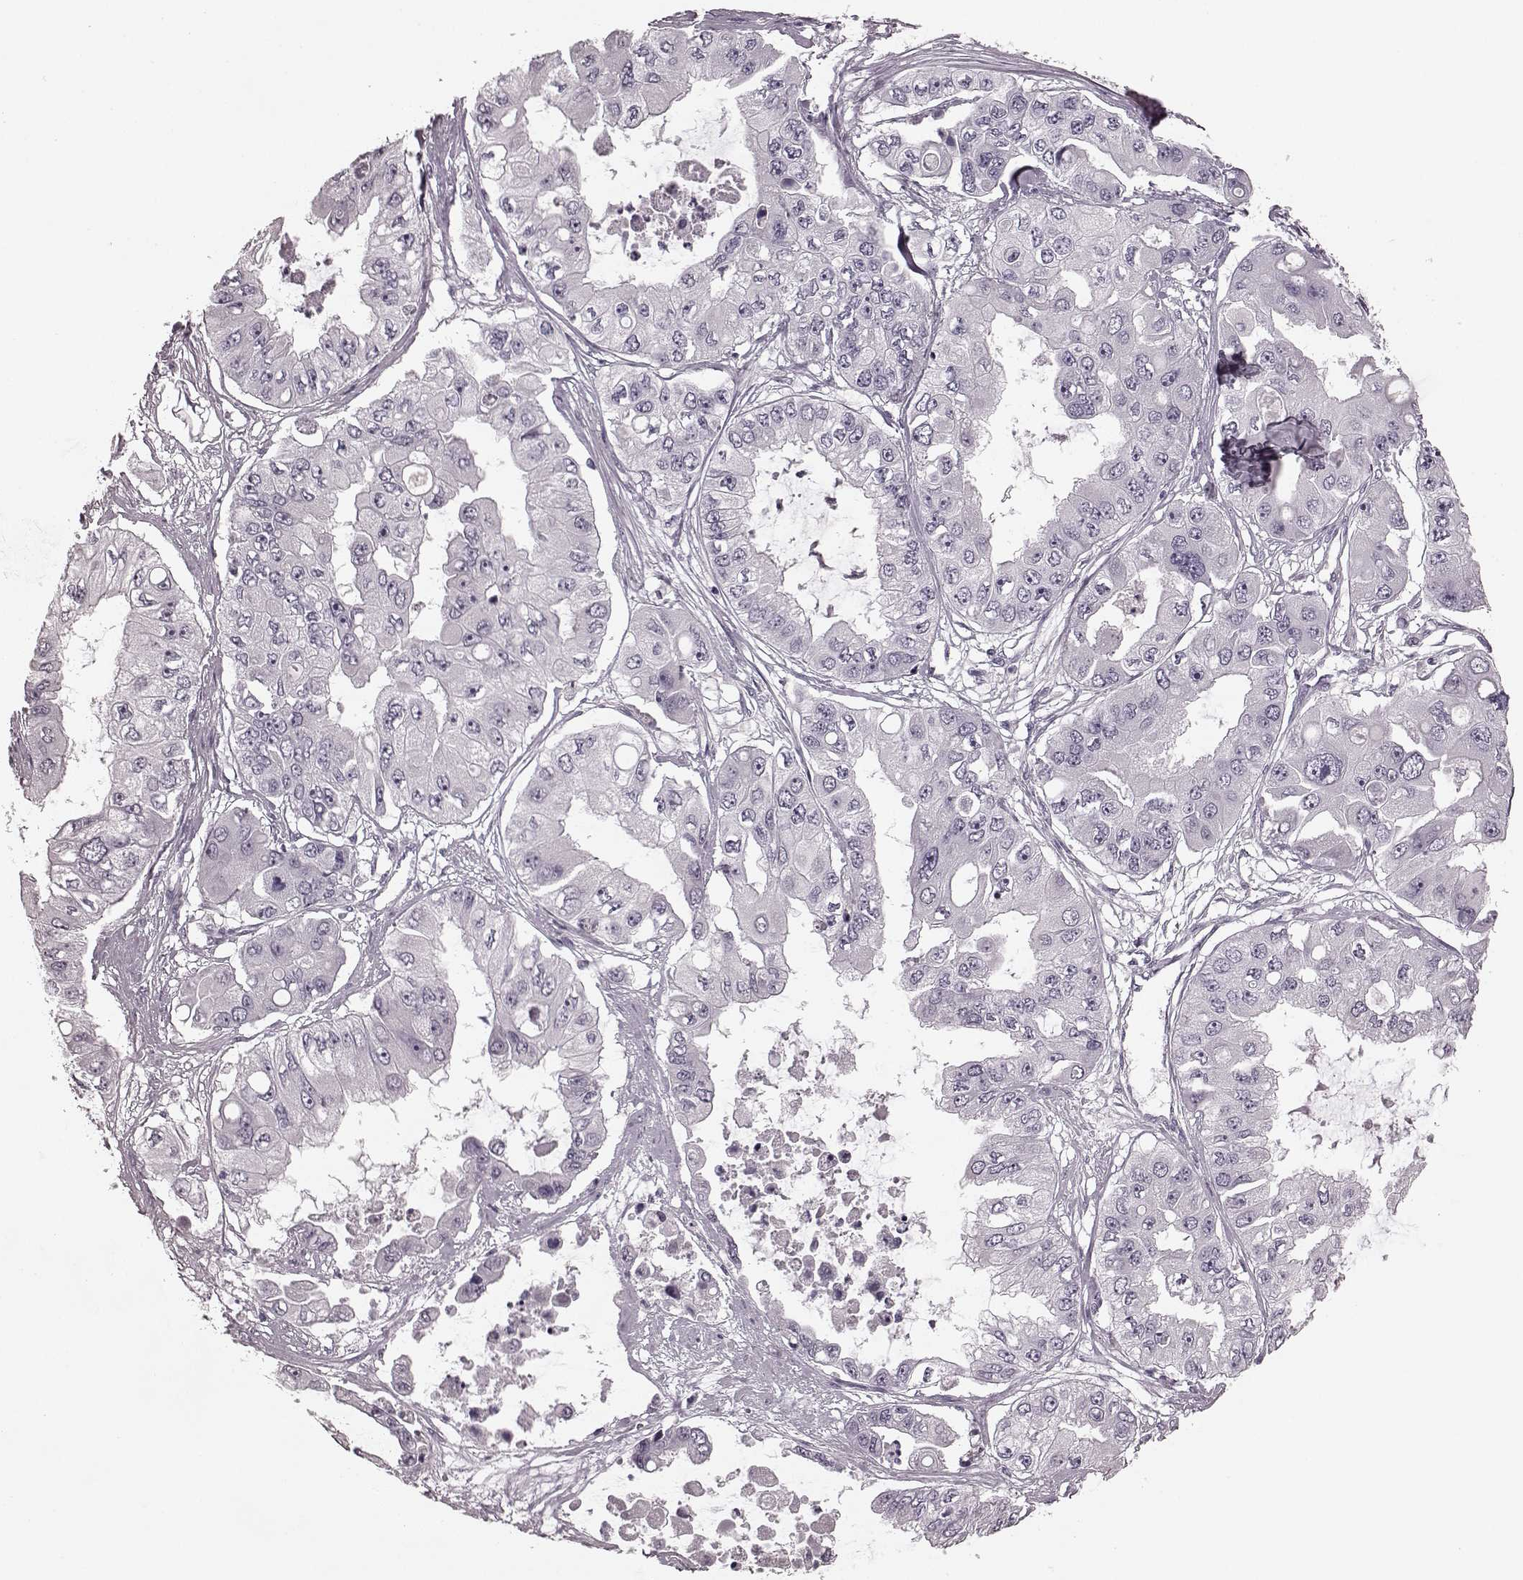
{"staining": {"intensity": "negative", "quantity": "none", "location": "none"}, "tissue": "ovarian cancer", "cell_type": "Tumor cells", "image_type": "cancer", "snomed": [{"axis": "morphology", "description": "Cystadenocarcinoma, serous, NOS"}, {"axis": "topography", "description": "Ovary"}], "caption": "High power microscopy histopathology image of an immunohistochemistry histopathology image of ovarian cancer (serous cystadenocarcinoma), revealing no significant positivity in tumor cells.", "gene": "TRPM1", "patient": {"sex": "female", "age": 56}}